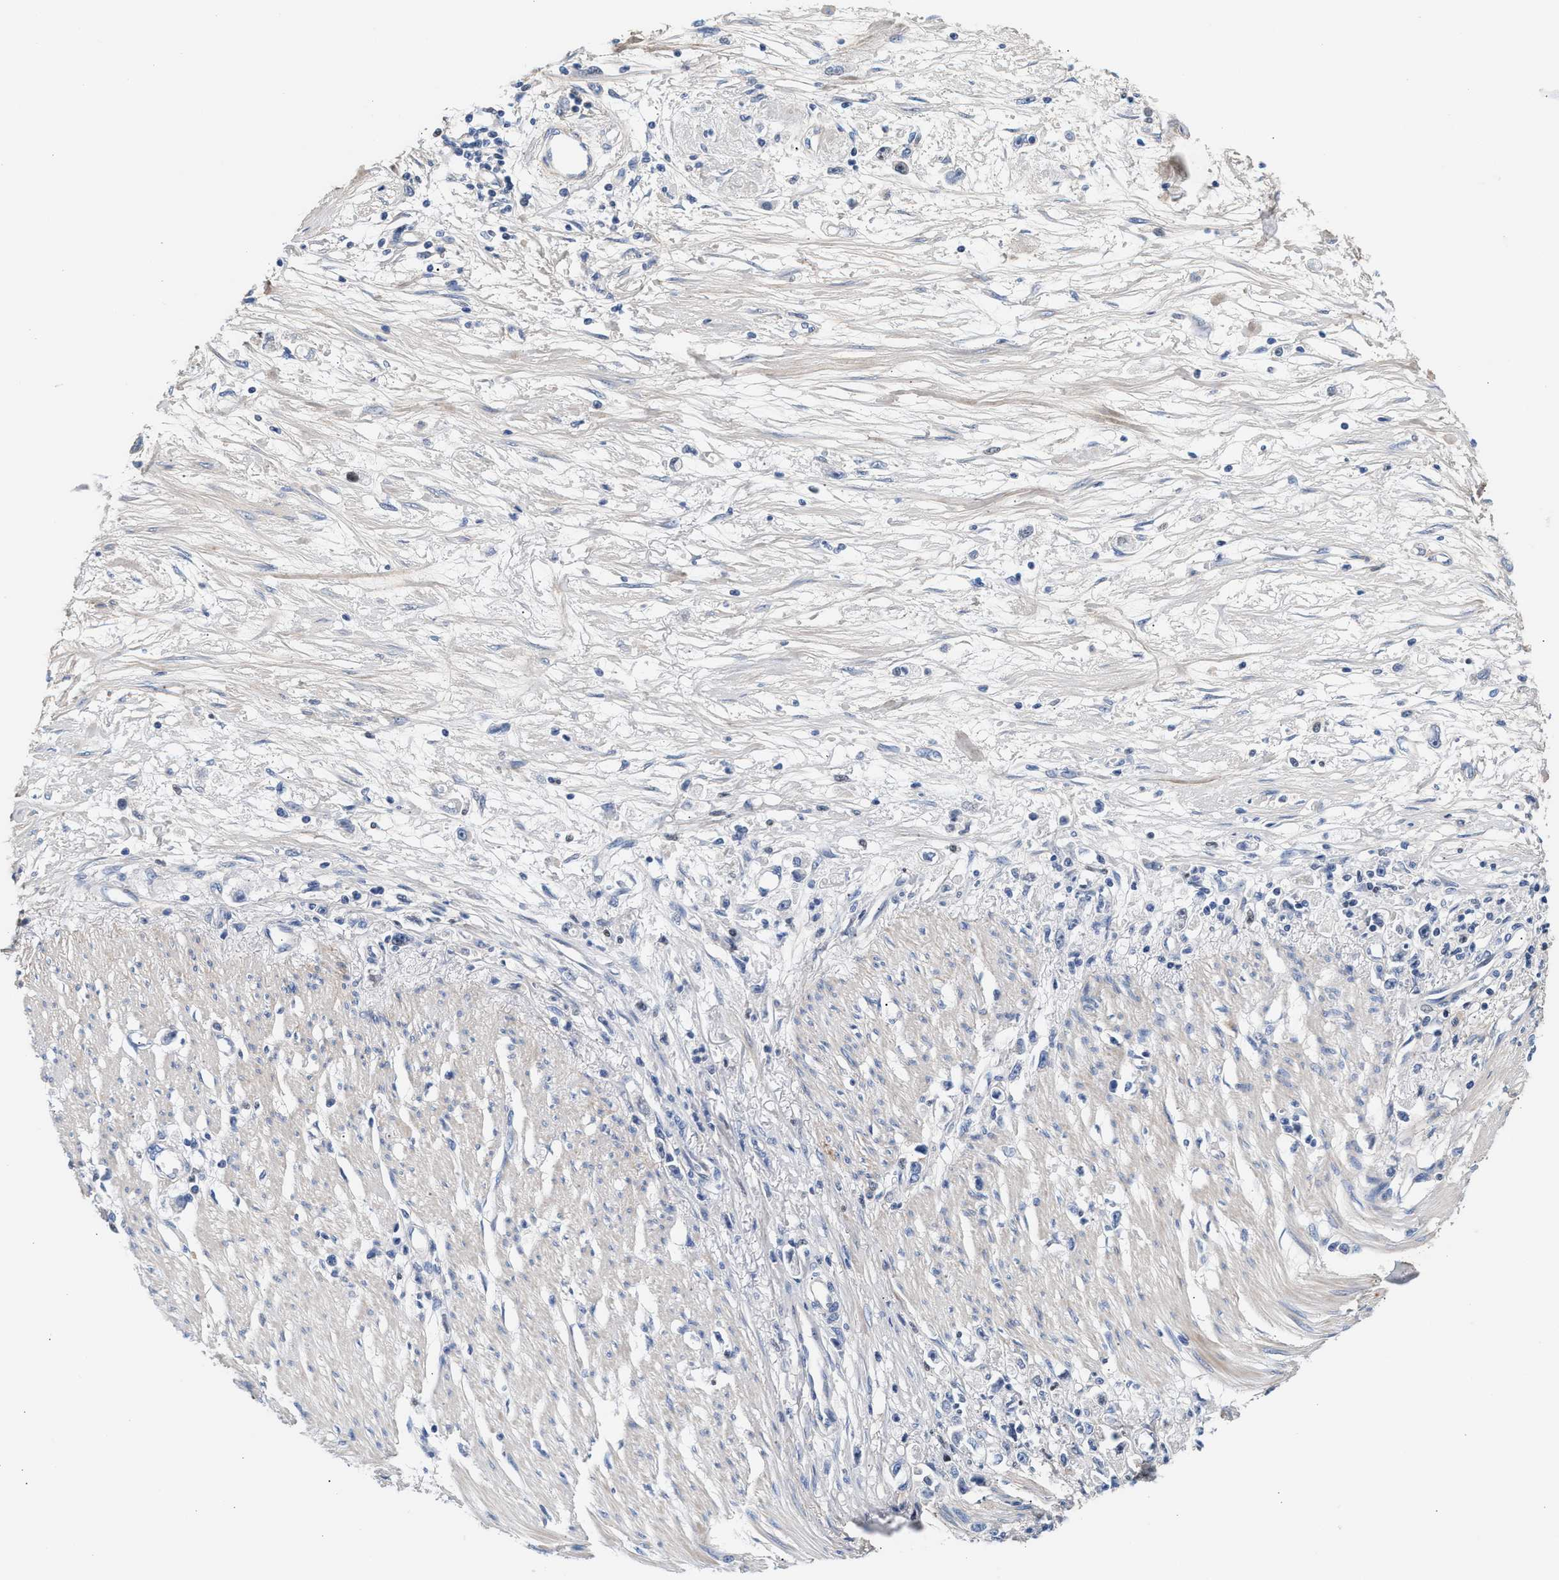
{"staining": {"intensity": "negative", "quantity": "none", "location": "none"}, "tissue": "stomach cancer", "cell_type": "Tumor cells", "image_type": "cancer", "snomed": [{"axis": "morphology", "description": "Adenocarcinoma, NOS"}, {"axis": "topography", "description": "Stomach"}], "caption": "IHC of human stomach cancer exhibits no expression in tumor cells.", "gene": "ACTL7B", "patient": {"sex": "female", "age": 59}}